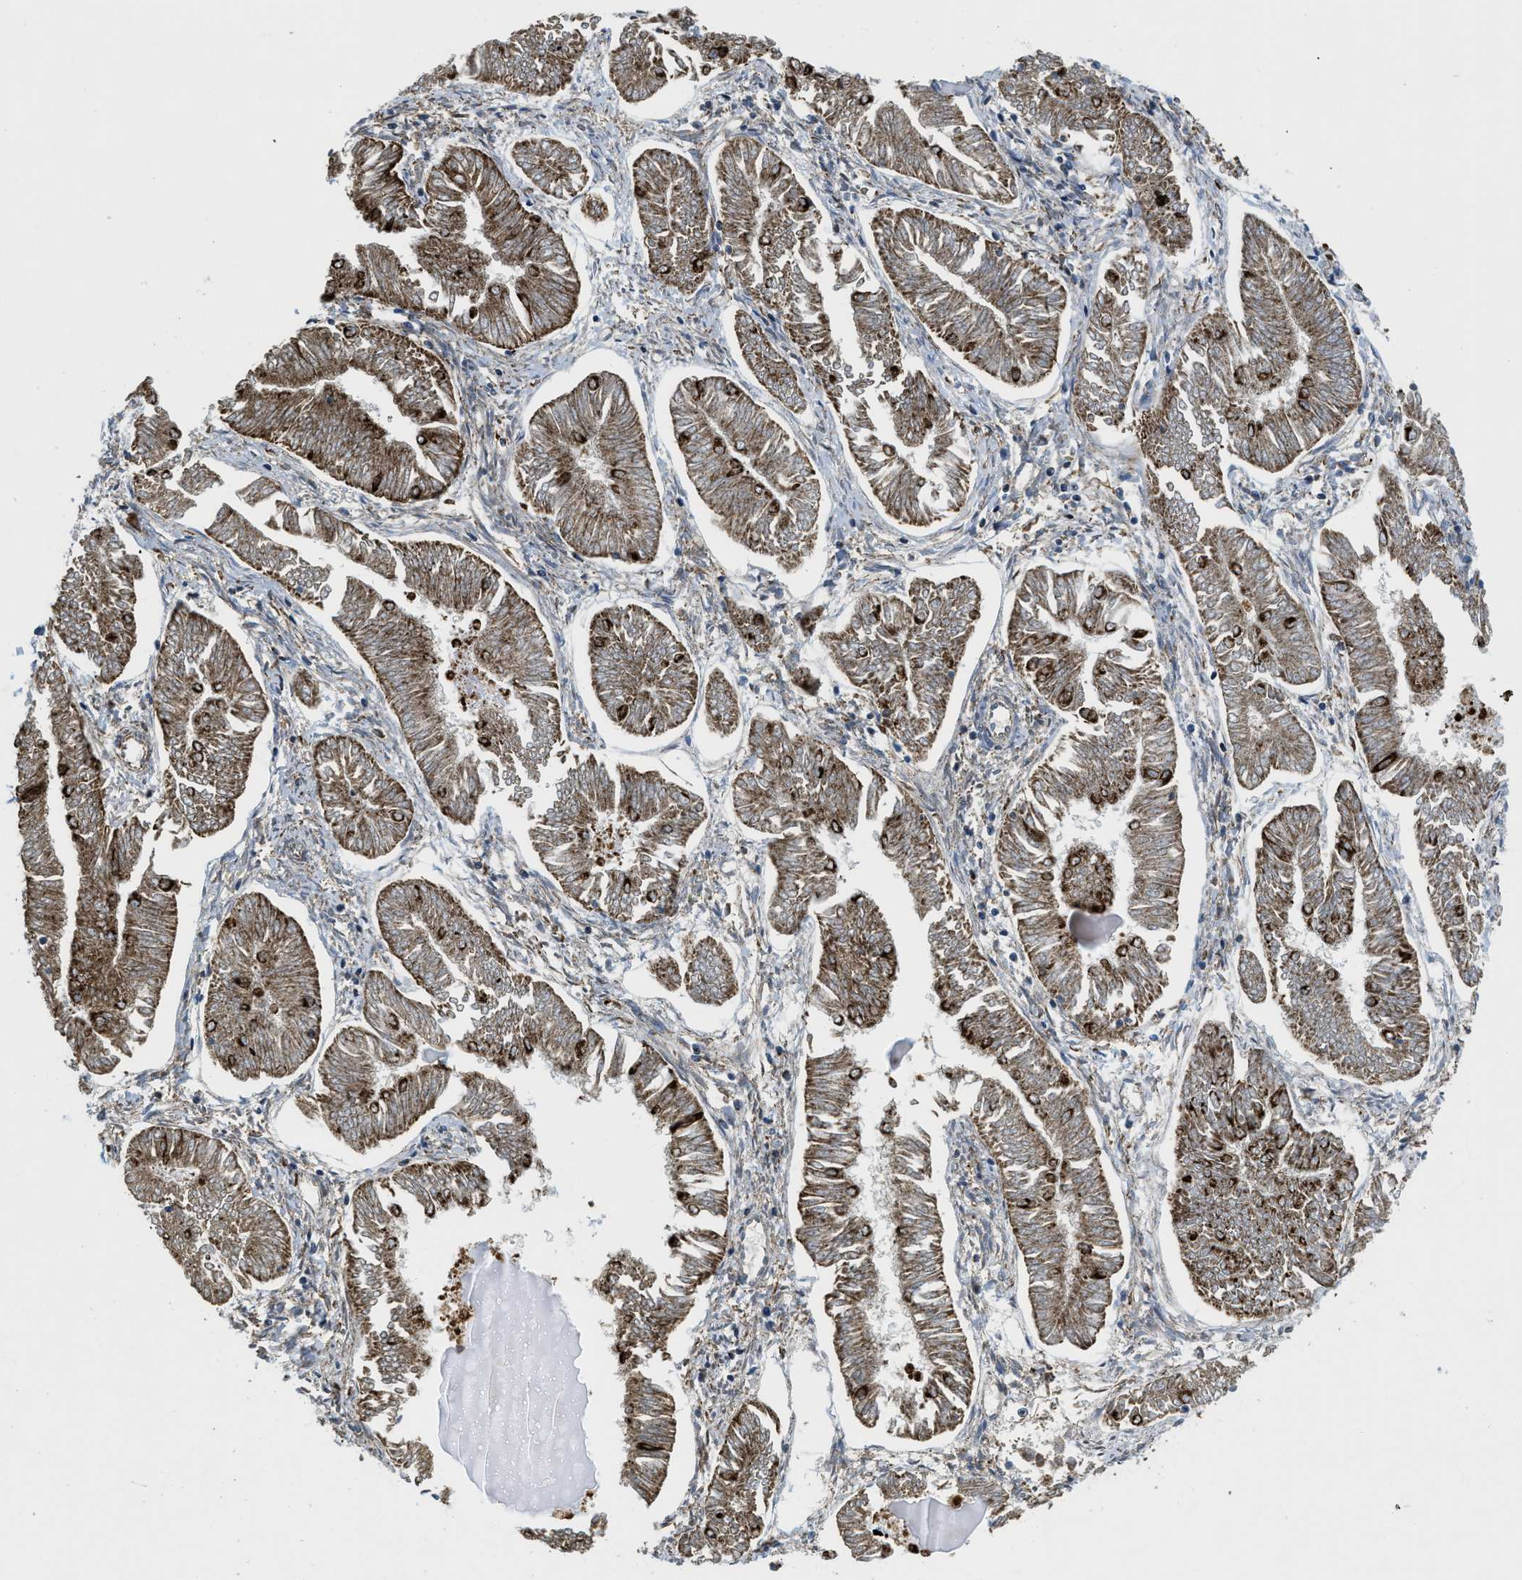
{"staining": {"intensity": "moderate", "quantity": ">75%", "location": "cytoplasmic/membranous"}, "tissue": "endometrial cancer", "cell_type": "Tumor cells", "image_type": "cancer", "snomed": [{"axis": "morphology", "description": "Adenocarcinoma, NOS"}, {"axis": "topography", "description": "Endometrium"}], "caption": "Immunohistochemistry (DAB) staining of human endometrial cancer (adenocarcinoma) shows moderate cytoplasmic/membranous protein positivity in approximately >75% of tumor cells.", "gene": "CSPG4", "patient": {"sex": "female", "age": 53}}